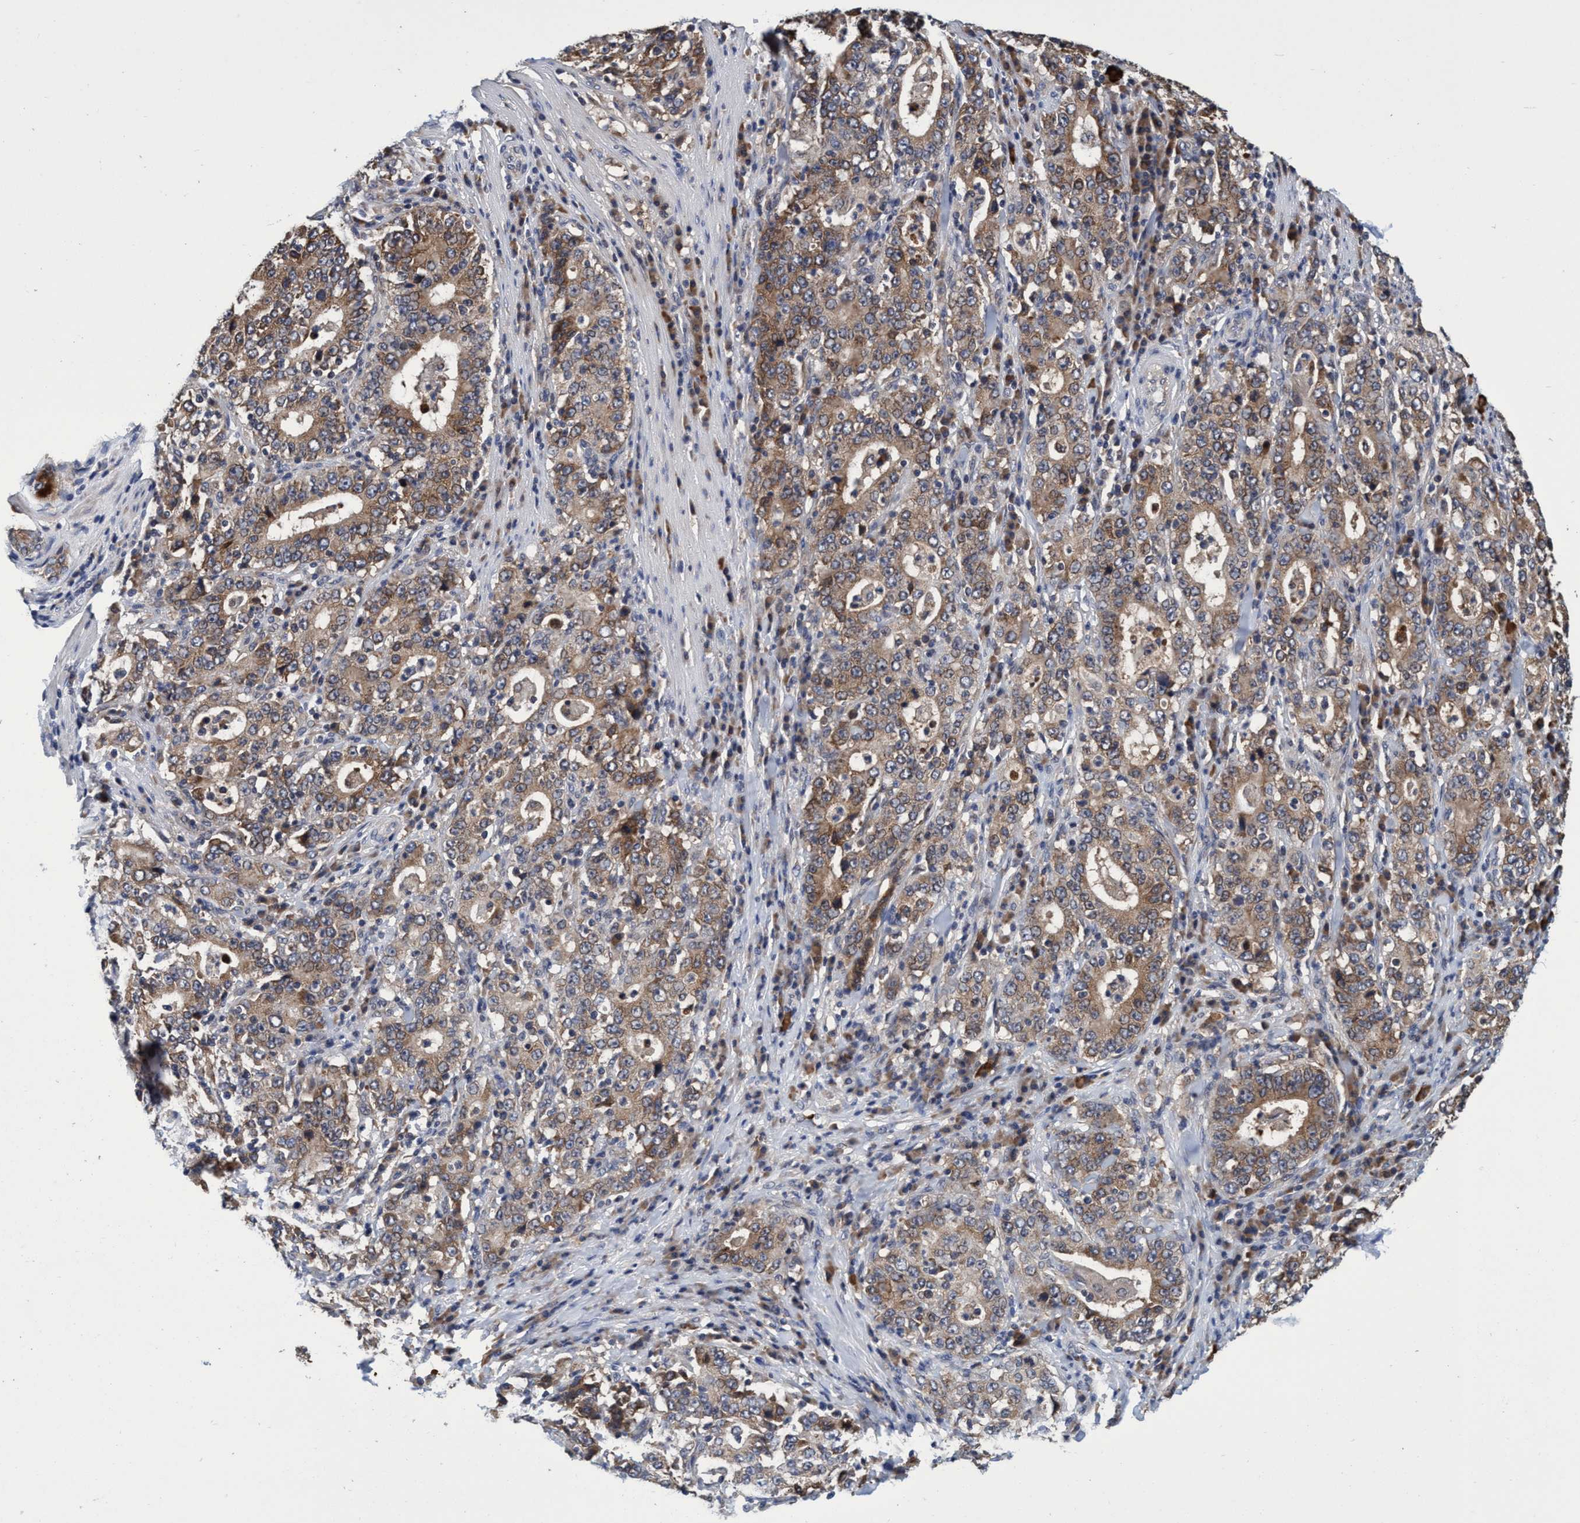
{"staining": {"intensity": "weak", "quantity": ">75%", "location": "cytoplasmic/membranous"}, "tissue": "stomach cancer", "cell_type": "Tumor cells", "image_type": "cancer", "snomed": [{"axis": "morphology", "description": "Normal tissue, NOS"}, {"axis": "morphology", "description": "Adenocarcinoma, NOS"}, {"axis": "topography", "description": "Stomach, upper"}, {"axis": "topography", "description": "Stomach"}], "caption": "DAB (3,3'-diaminobenzidine) immunohistochemical staining of stomach cancer demonstrates weak cytoplasmic/membranous protein expression in approximately >75% of tumor cells. Ihc stains the protein of interest in brown and the nuclei are stained blue.", "gene": "CALCOCO2", "patient": {"sex": "male", "age": 59}}